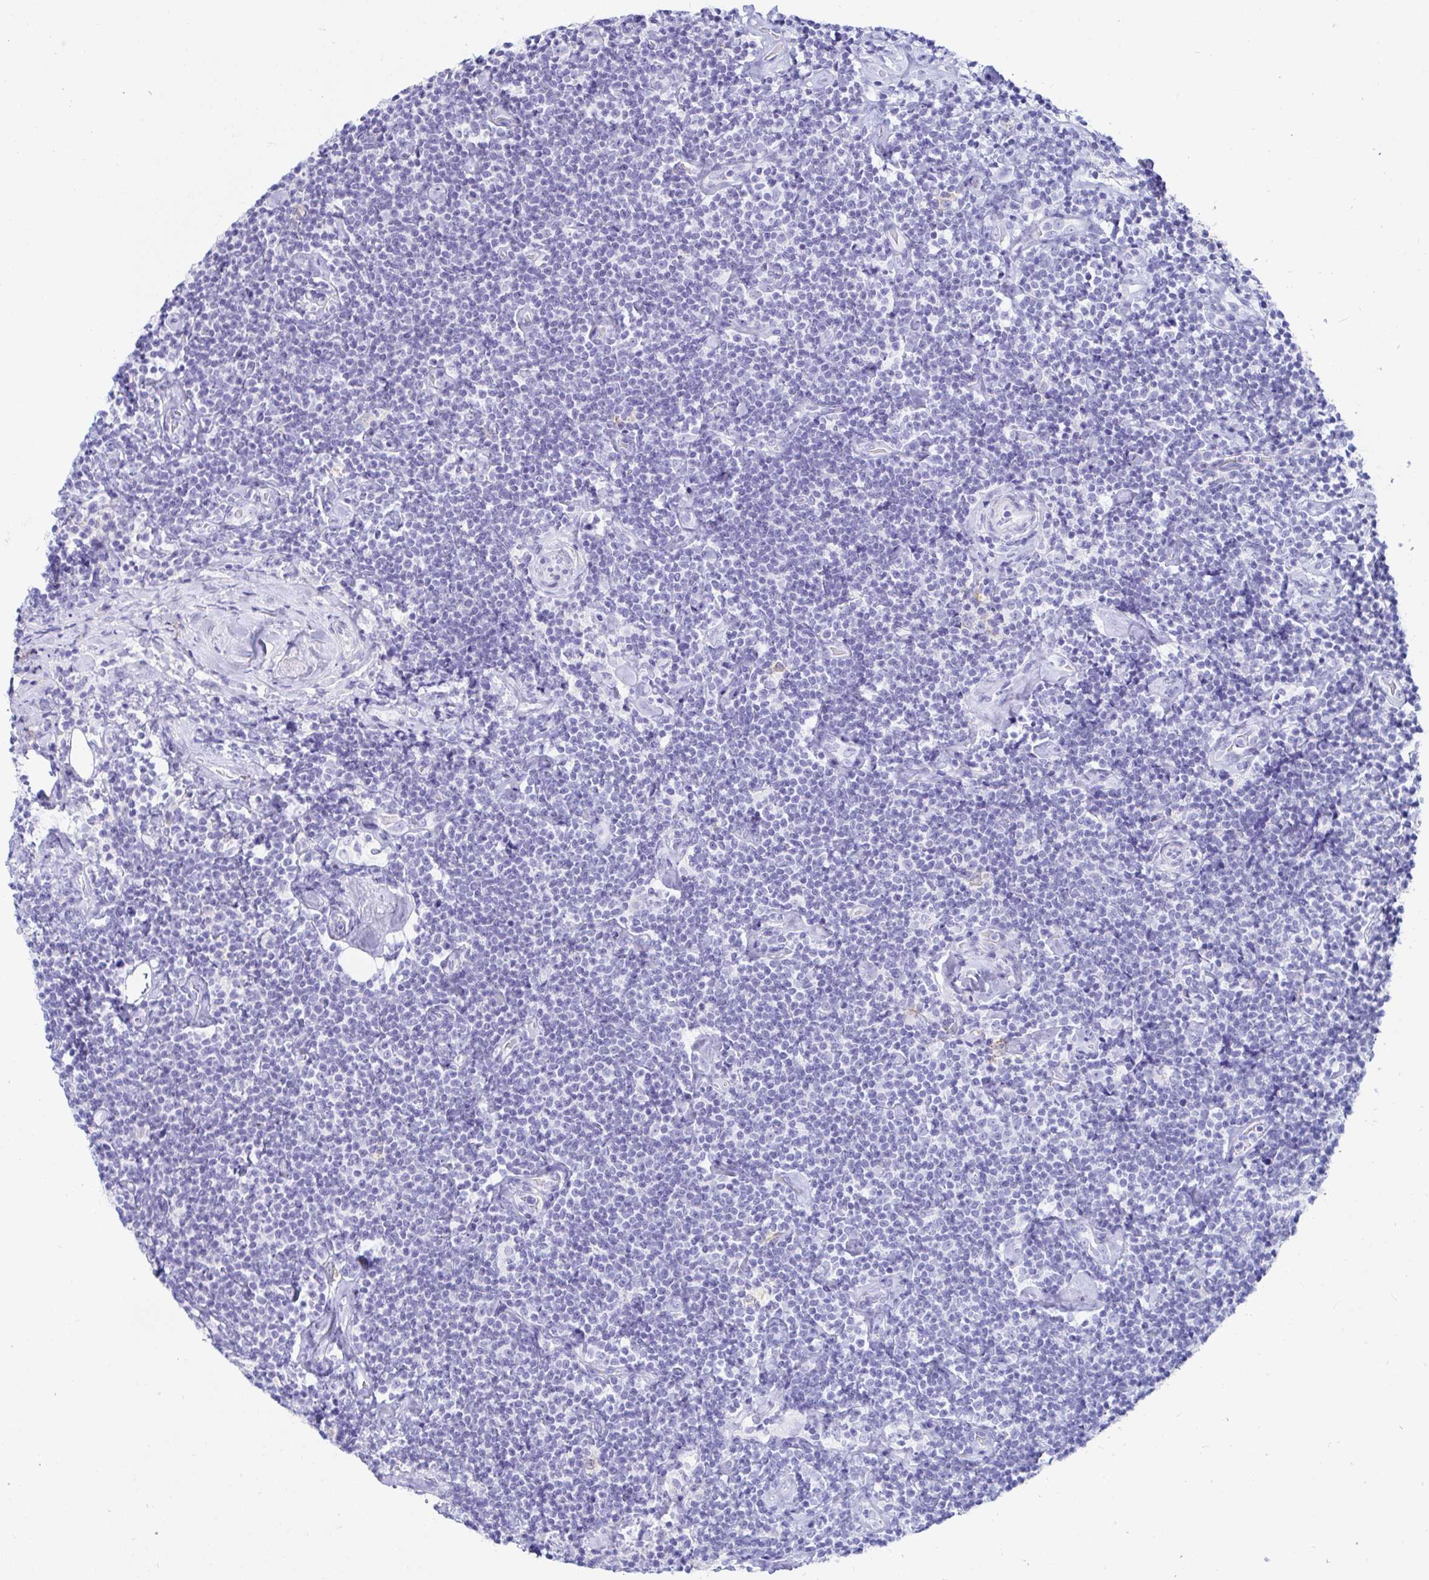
{"staining": {"intensity": "negative", "quantity": "none", "location": "none"}, "tissue": "lymphoma", "cell_type": "Tumor cells", "image_type": "cancer", "snomed": [{"axis": "morphology", "description": "Malignant lymphoma, non-Hodgkin's type, Low grade"}, {"axis": "topography", "description": "Lymph node"}], "caption": "Tumor cells are negative for protein expression in human lymphoma.", "gene": "C4orf17", "patient": {"sex": "male", "age": 81}}